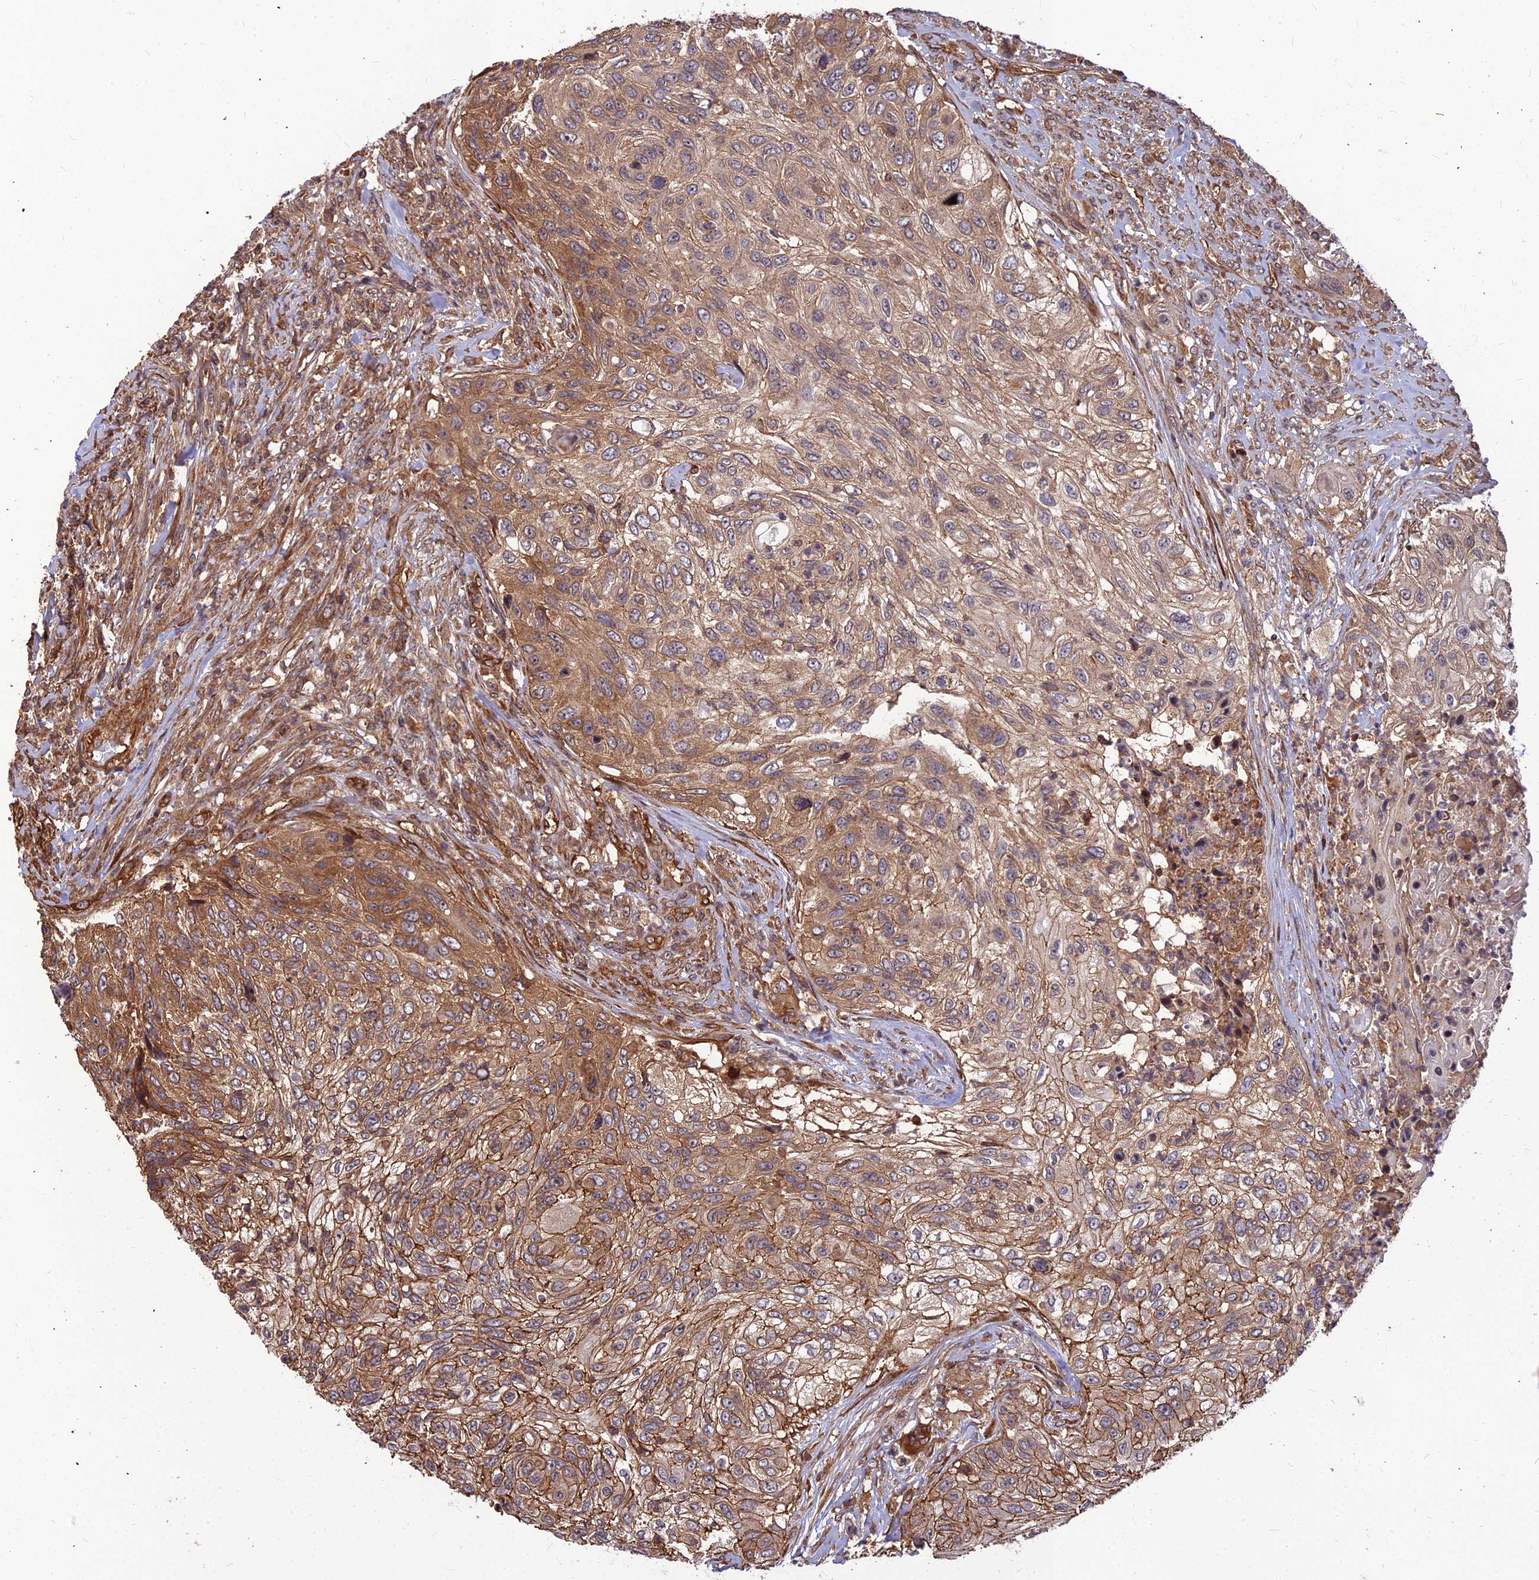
{"staining": {"intensity": "moderate", "quantity": ">75%", "location": "cytoplasmic/membranous"}, "tissue": "urothelial cancer", "cell_type": "Tumor cells", "image_type": "cancer", "snomed": [{"axis": "morphology", "description": "Urothelial carcinoma, High grade"}, {"axis": "topography", "description": "Urinary bladder"}], "caption": "This is a histology image of immunohistochemistry staining of urothelial carcinoma (high-grade), which shows moderate staining in the cytoplasmic/membranous of tumor cells.", "gene": "ZNF467", "patient": {"sex": "female", "age": 60}}